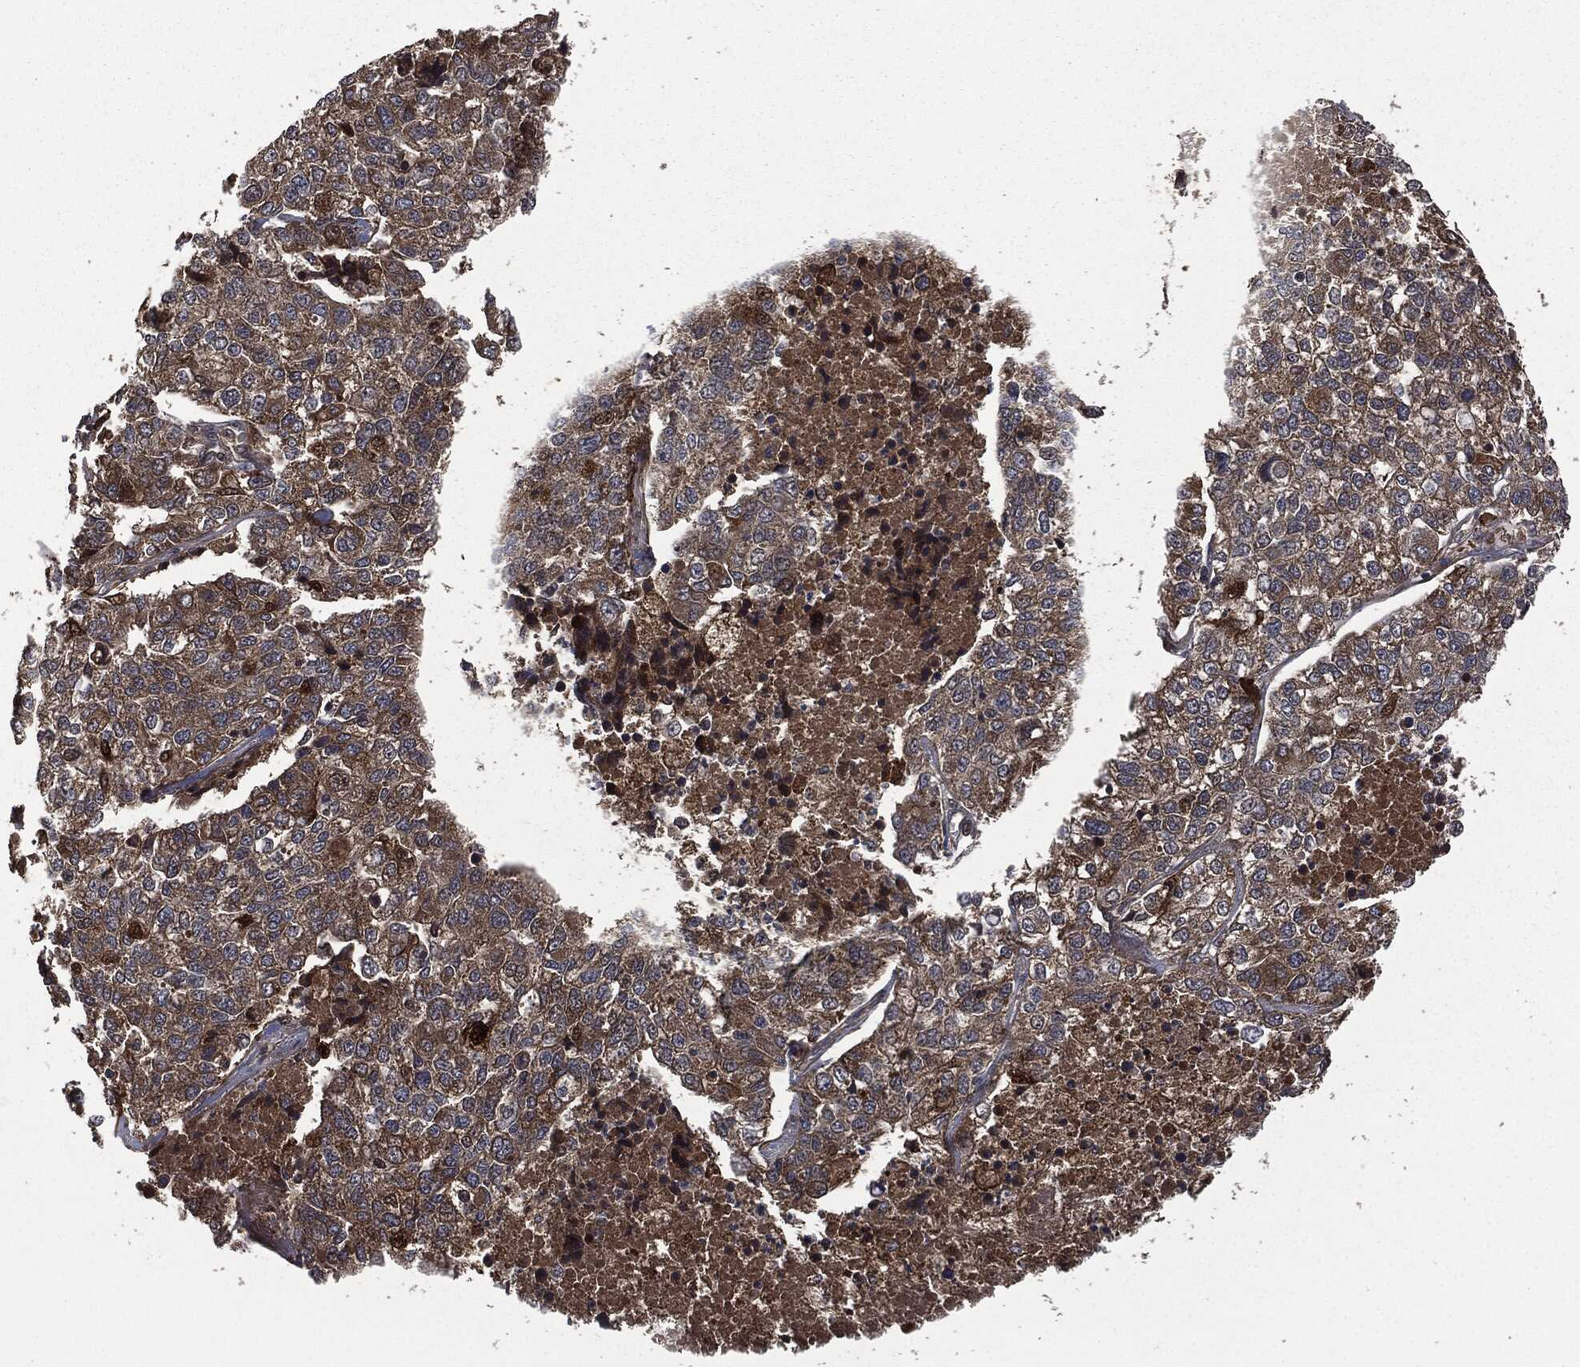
{"staining": {"intensity": "moderate", "quantity": "25%-75%", "location": "cytoplasmic/membranous"}, "tissue": "lung cancer", "cell_type": "Tumor cells", "image_type": "cancer", "snomed": [{"axis": "morphology", "description": "Adenocarcinoma, NOS"}, {"axis": "topography", "description": "Lung"}], "caption": "Immunohistochemical staining of adenocarcinoma (lung) reveals medium levels of moderate cytoplasmic/membranous protein staining in about 25%-75% of tumor cells. The protein is stained brown, and the nuclei are stained in blue (DAB (3,3'-diaminobenzidine) IHC with brightfield microscopy, high magnification).", "gene": "CRABP2", "patient": {"sex": "male", "age": 49}}